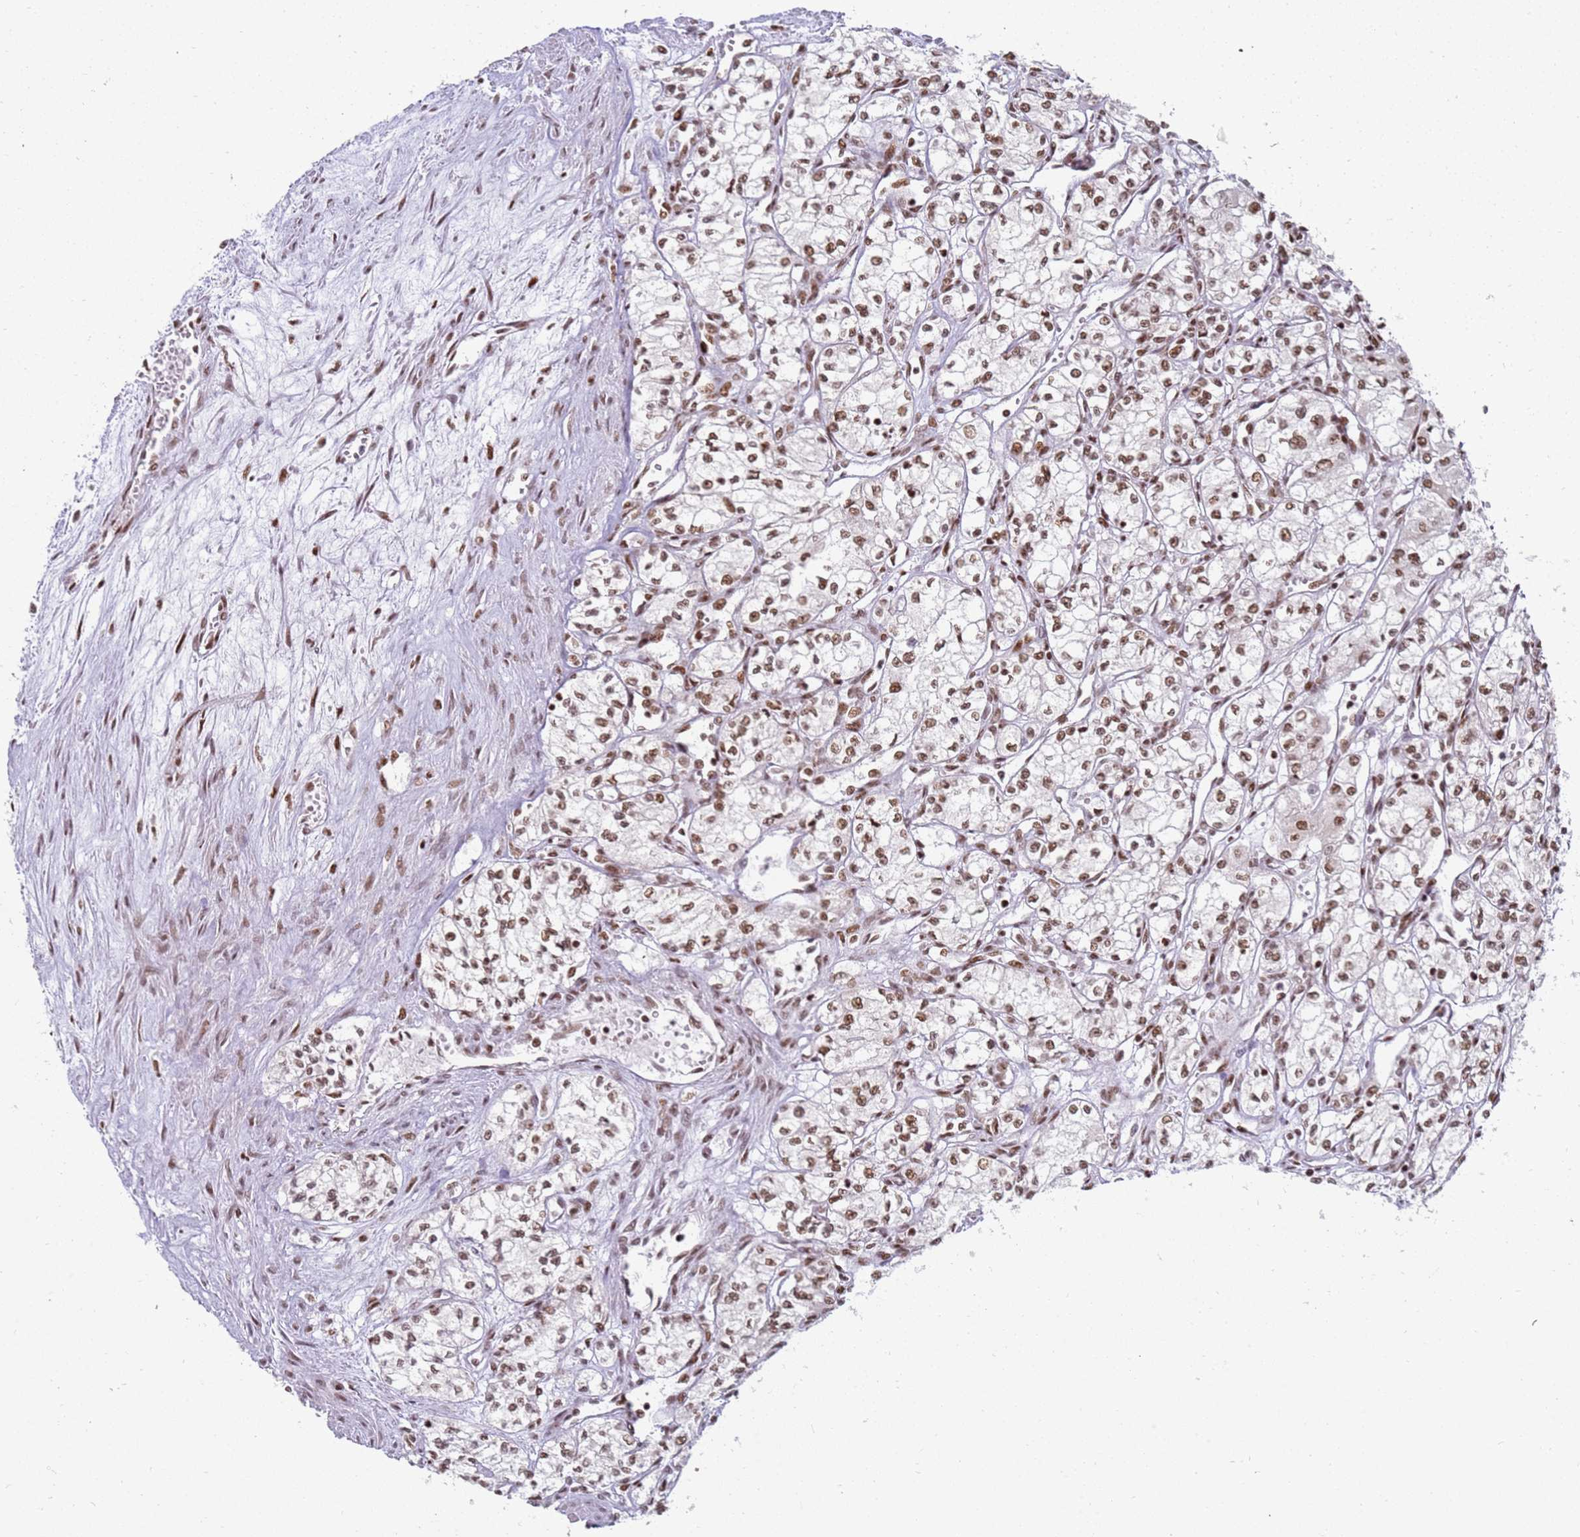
{"staining": {"intensity": "moderate", "quantity": ">75%", "location": "nuclear"}, "tissue": "renal cancer", "cell_type": "Tumor cells", "image_type": "cancer", "snomed": [{"axis": "morphology", "description": "Adenocarcinoma, NOS"}, {"axis": "topography", "description": "Kidney"}], "caption": "Tumor cells show medium levels of moderate nuclear staining in about >75% of cells in human renal adenocarcinoma.", "gene": "TENT4A", "patient": {"sex": "male", "age": 59}}